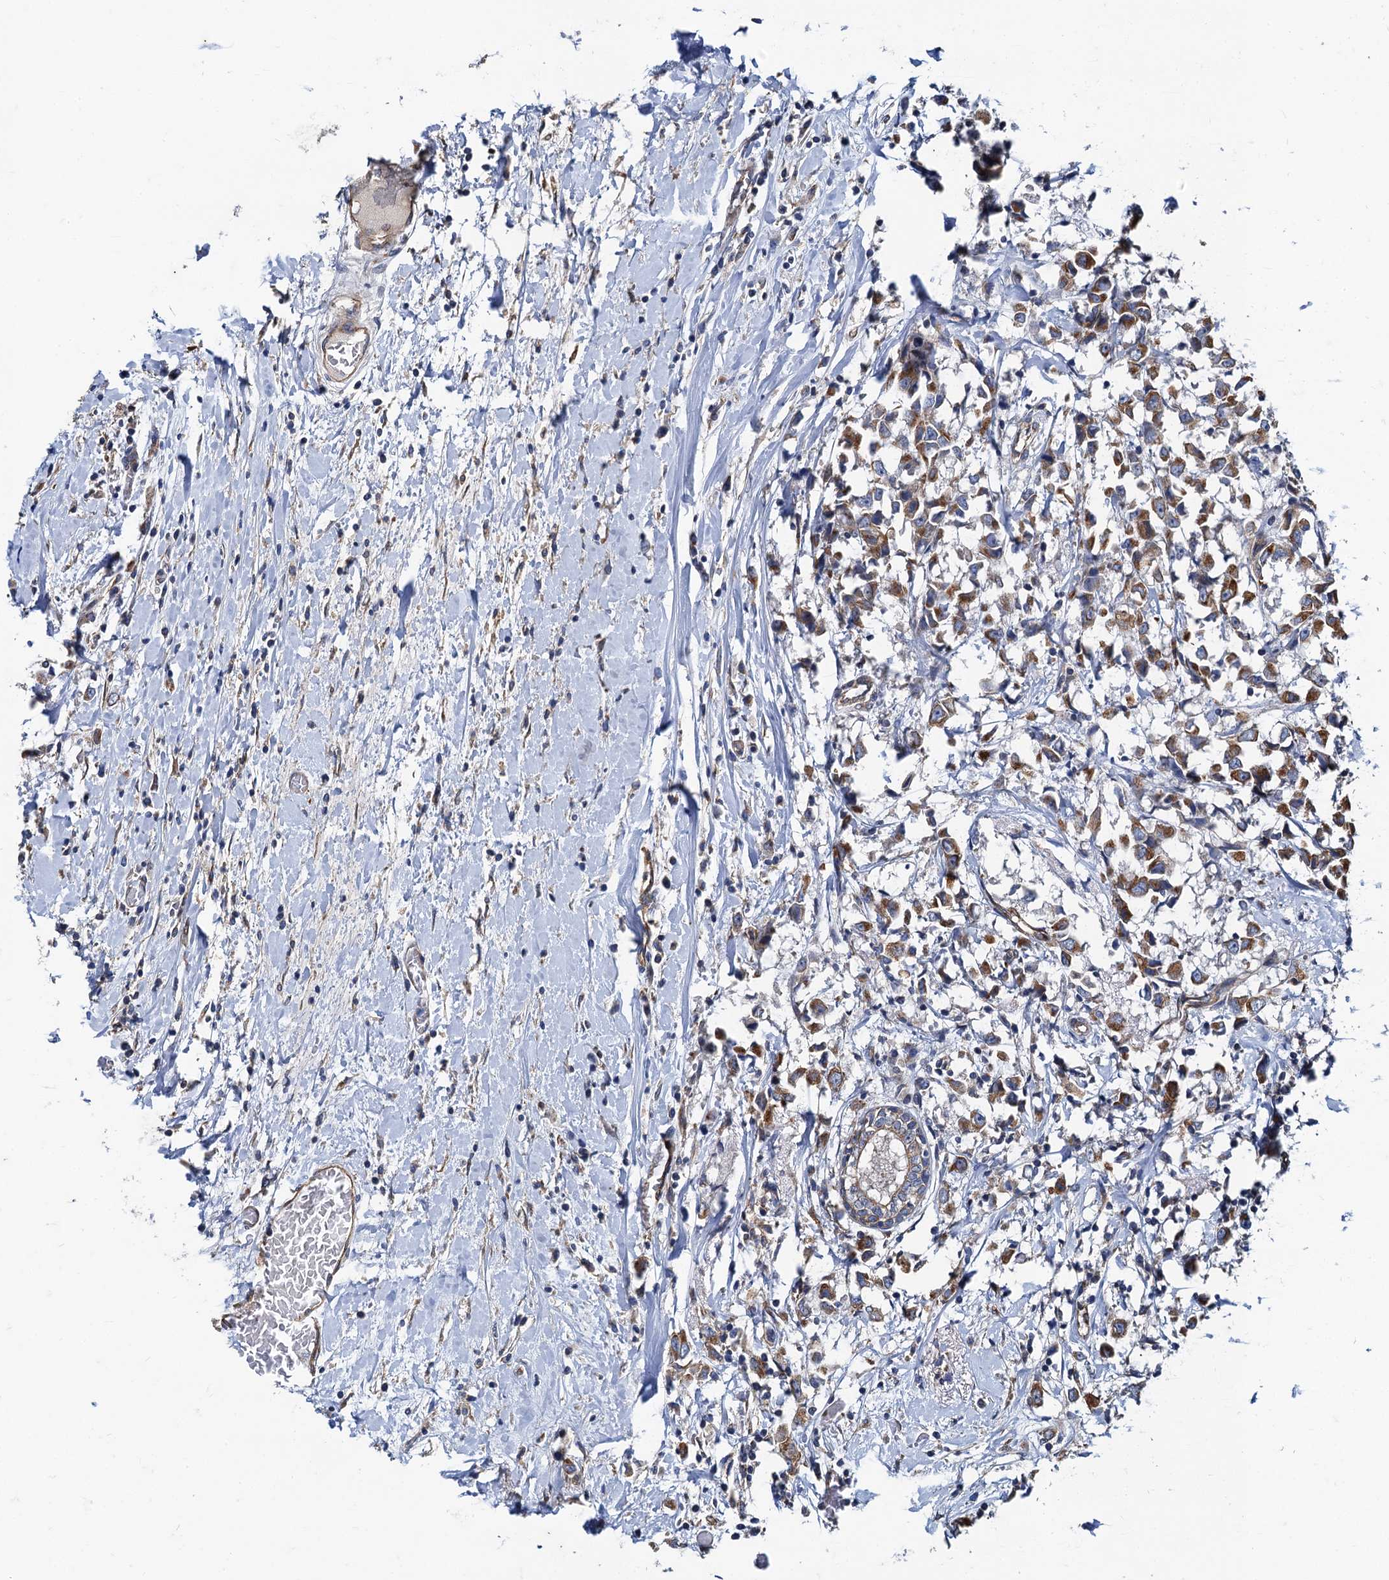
{"staining": {"intensity": "moderate", "quantity": ">75%", "location": "cytoplasmic/membranous"}, "tissue": "breast cancer", "cell_type": "Tumor cells", "image_type": "cancer", "snomed": [{"axis": "morphology", "description": "Duct carcinoma"}, {"axis": "topography", "description": "Breast"}], "caption": "Immunohistochemical staining of invasive ductal carcinoma (breast) demonstrates medium levels of moderate cytoplasmic/membranous staining in approximately >75% of tumor cells. Using DAB (brown) and hematoxylin (blue) stains, captured at high magnification using brightfield microscopy.", "gene": "NGRN", "patient": {"sex": "female", "age": 61}}